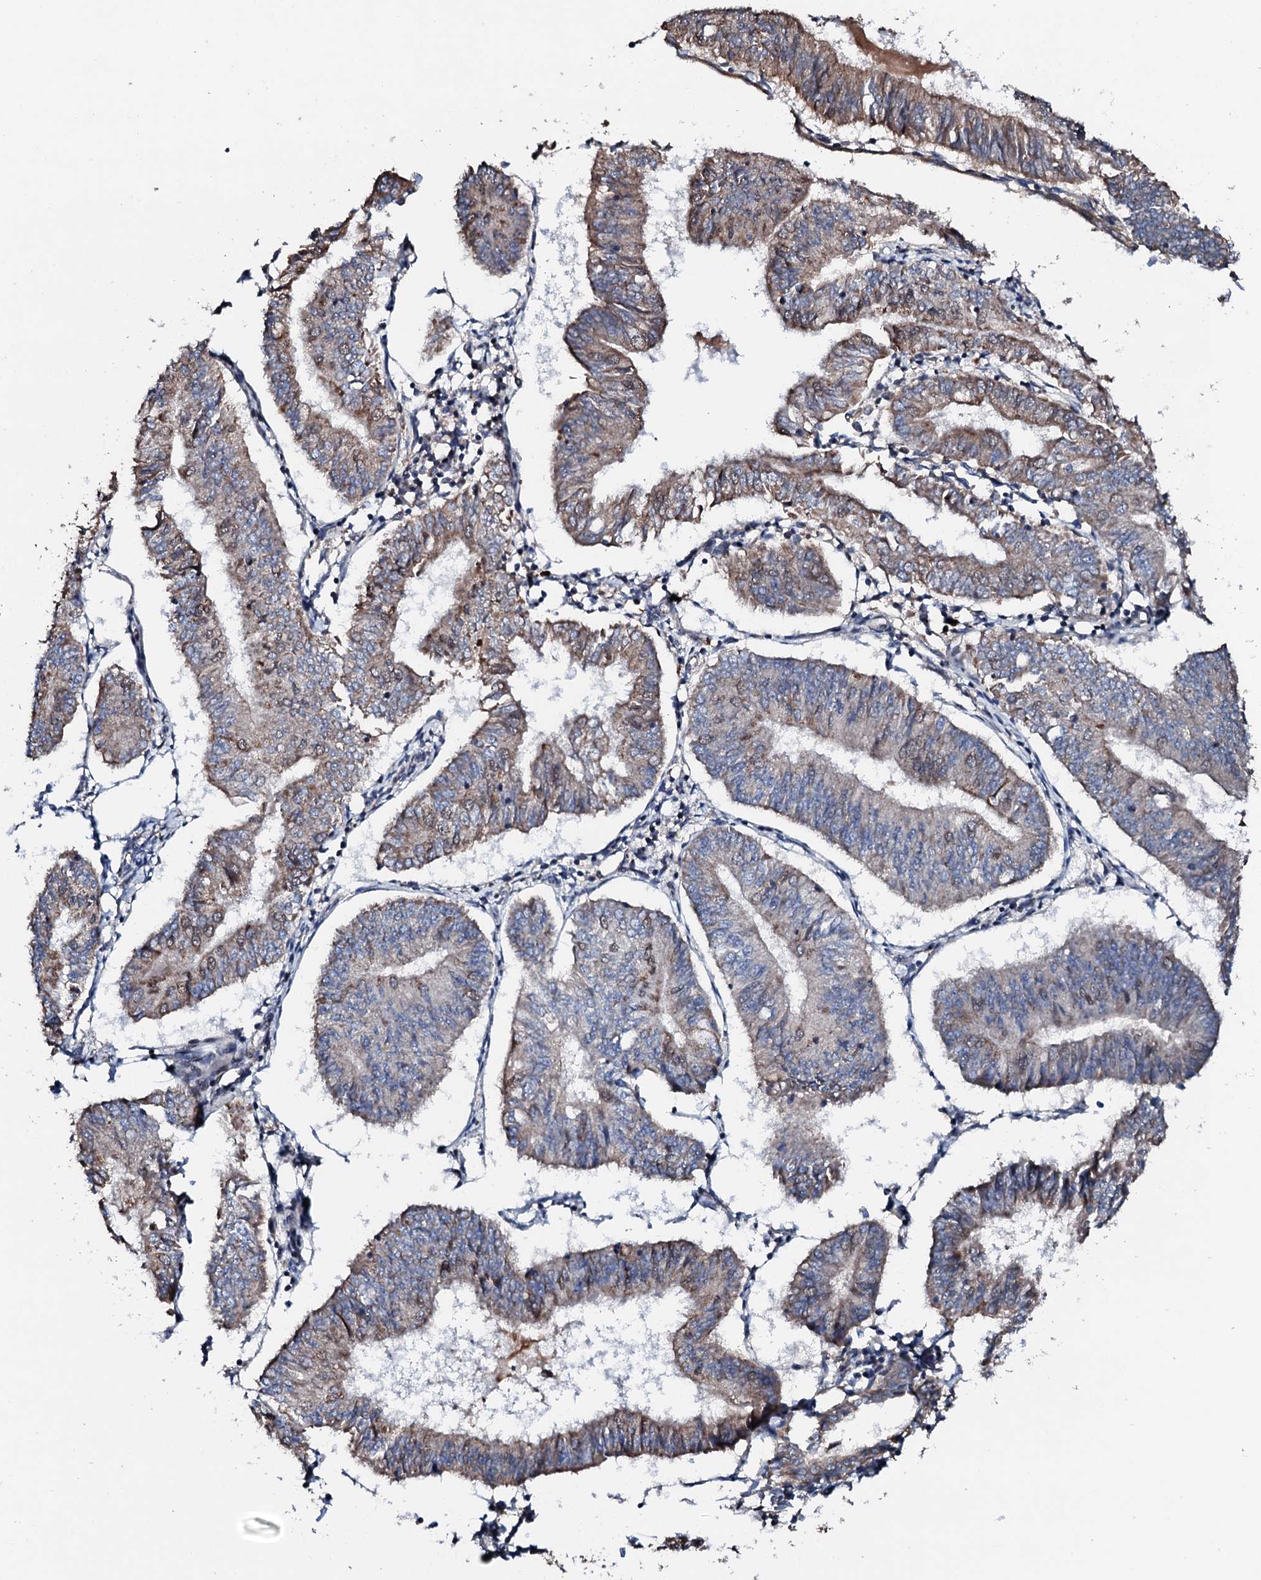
{"staining": {"intensity": "weak", "quantity": ">75%", "location": "cytoplasmic/membranous"}, "tissue": "endometrial cancer", "cell_type": "Tumor cells", "image_type": "cancer", "snomed": [{"axis": "morphology", "description": "Adenocarcinoma, NOS"}, {"axis": "topography", "description": "Endometrium"}], "caption": "Weak cytoplasmic/membranous protein positivity is appreciated in approximately >75% of tumor cells in endometrial cancer. Nuclei are stained in blue.", "gene": "KIF18A", "patient": {"sex": "female", "age": 58}}